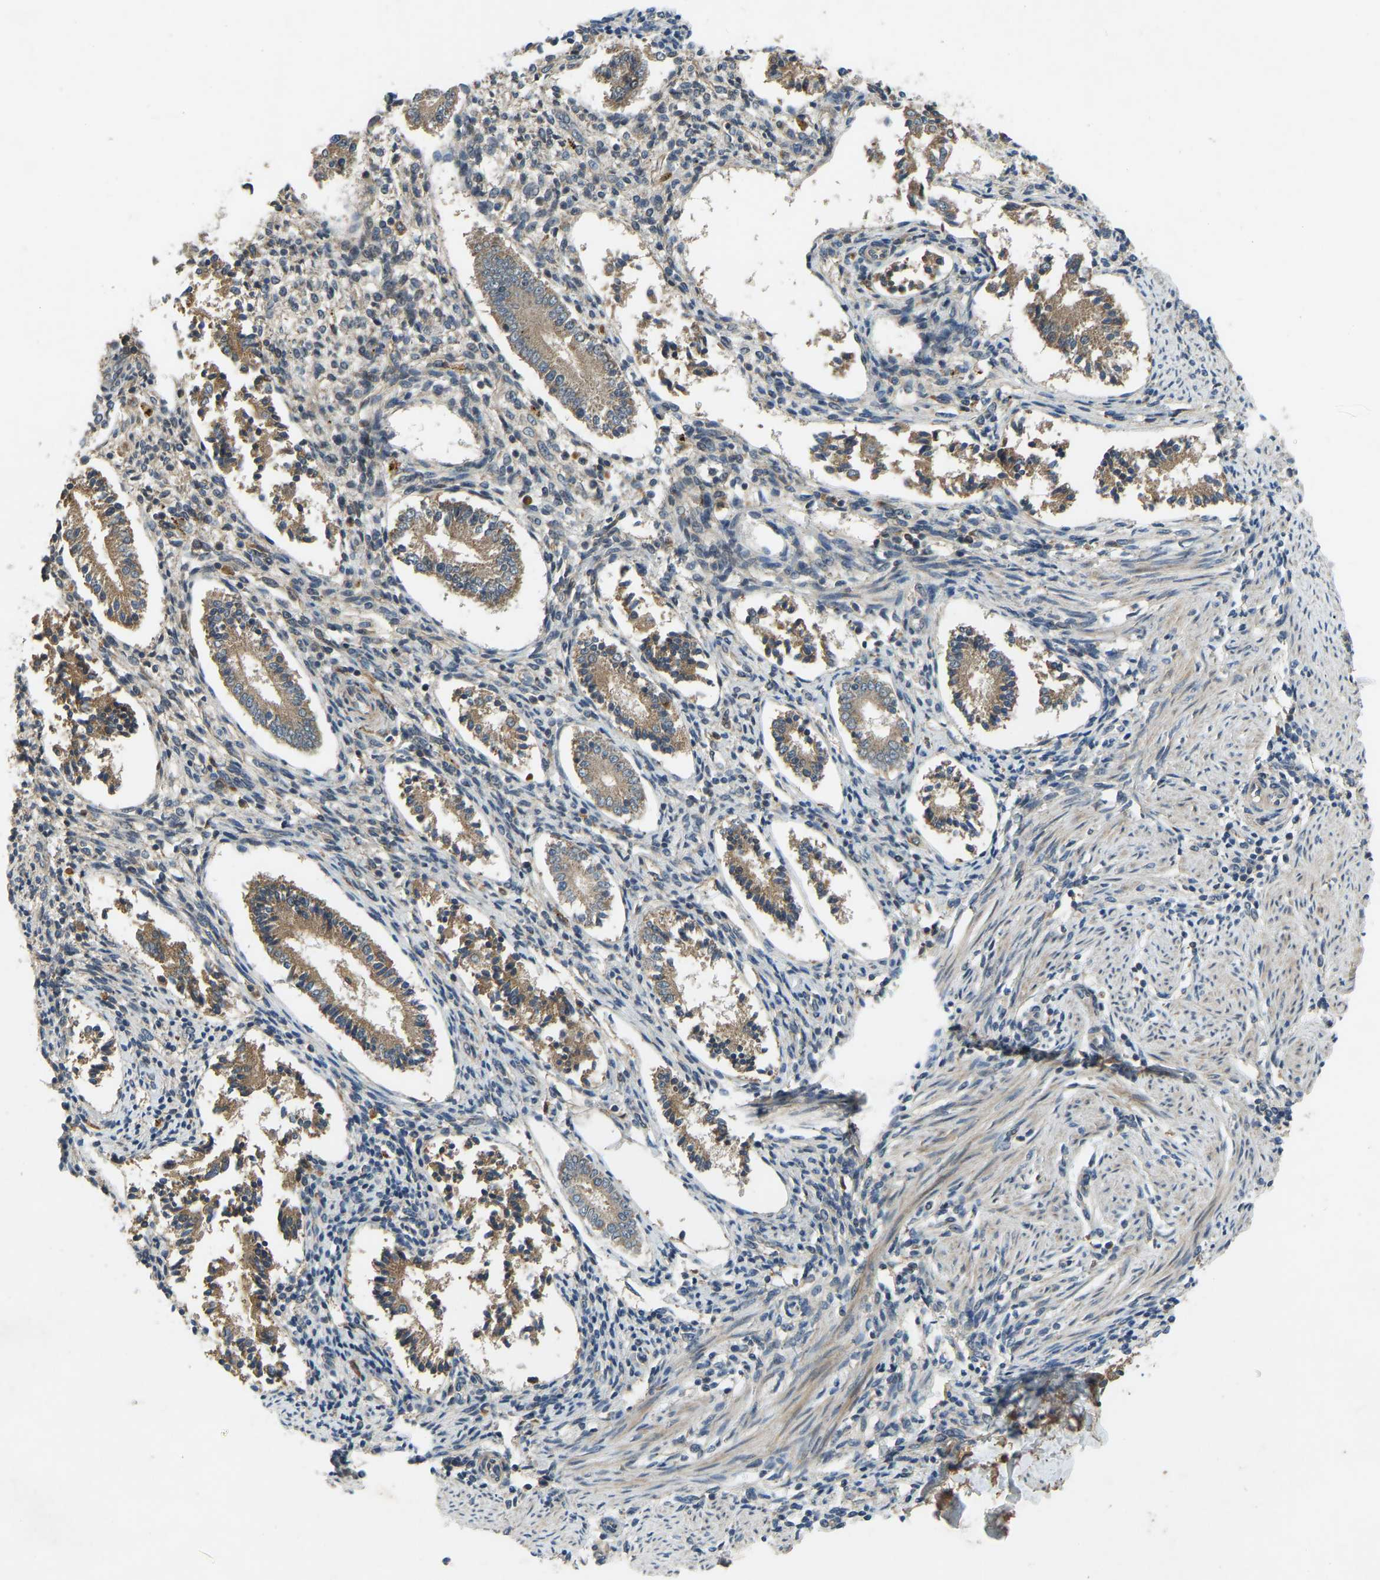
{"staining": {"intensity": "weak", "quantity": "25%-75%", "location": "cytoplasmic/membranous"}, "tissue": "endometrium", "cell_type": "Cells in endometrial stroma", "image_type": "normal", "snomed": [{"axis": "morphology", "description": "Normal tissue, NOS"}, {"axis": "topography", "description": "Endometrium"}], "caption": "Brown immunohistochemical staining in benign human endometrium exhibits weak cytoplasmic/membranous staining in approximately 25%-75% of cells in endometrial stroma. Nuclei are stained in blue.", "gene": "ZNF71", "patient": {"sex": "female", "age": 42}}